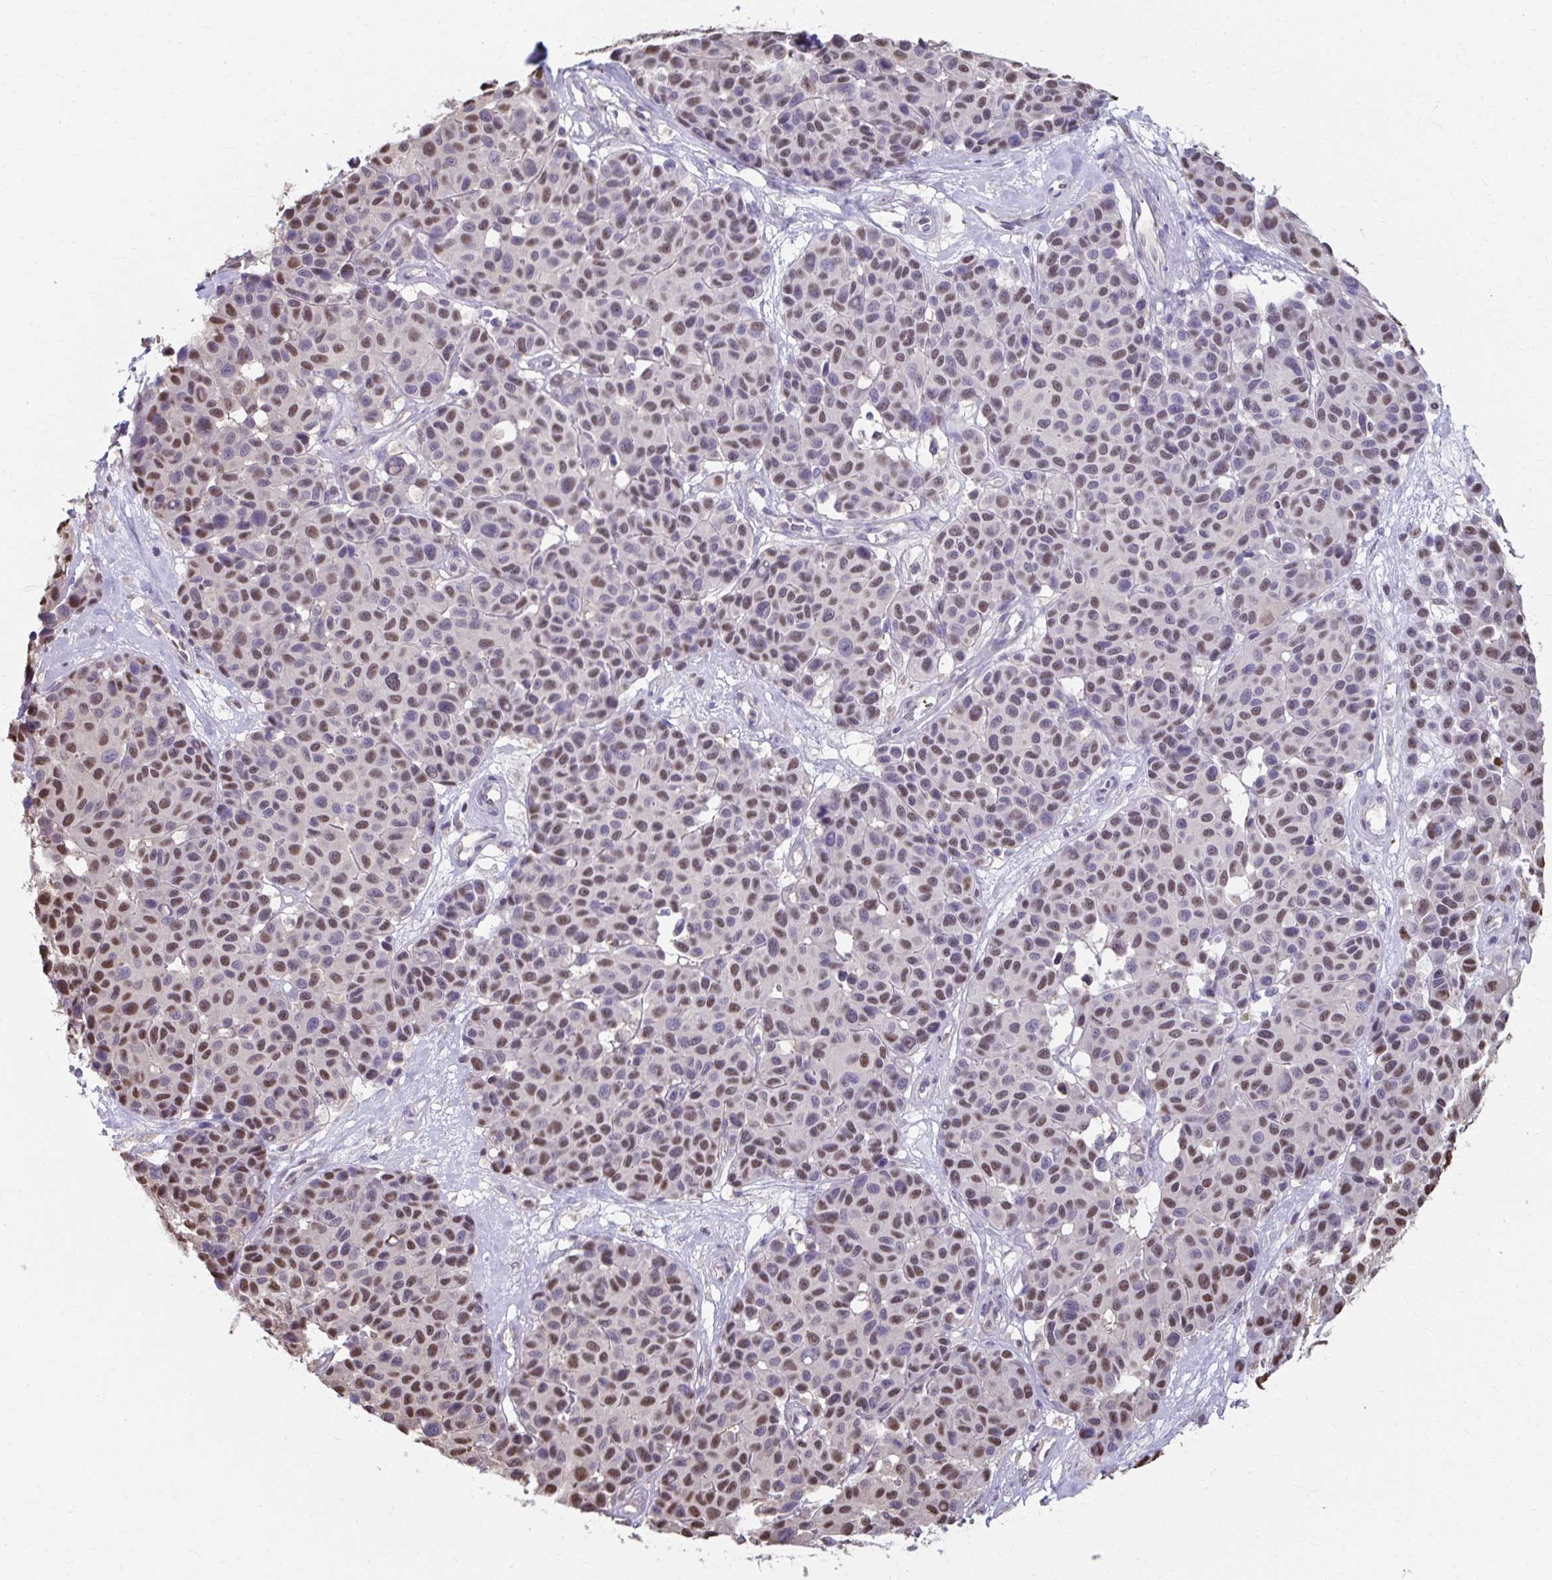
{"staining": {"intensity": "moderate", "quantity": "<25%", "location": "nuclear"}, "tissue": "melanoma", "cell_type": "Tumor cells", "image_type": "cancer", "snomed": [{"axis": "morphology", "description": "Malignant melanoma, NOS"}, {"axis": "topography", "description": "Skin"}], "caption": "Tumor cells show low levels of moderate nuclear staining in about <25% of cells in human malignant melanoma. The staining is performed using DAB (3,3'-diaminobenzidine) brown chromogen to label protein expression. The nuclei are counter-stained blue using hematoxylin.", "gene": "ING4", "patient": {"sex": "female", "age": 66}}